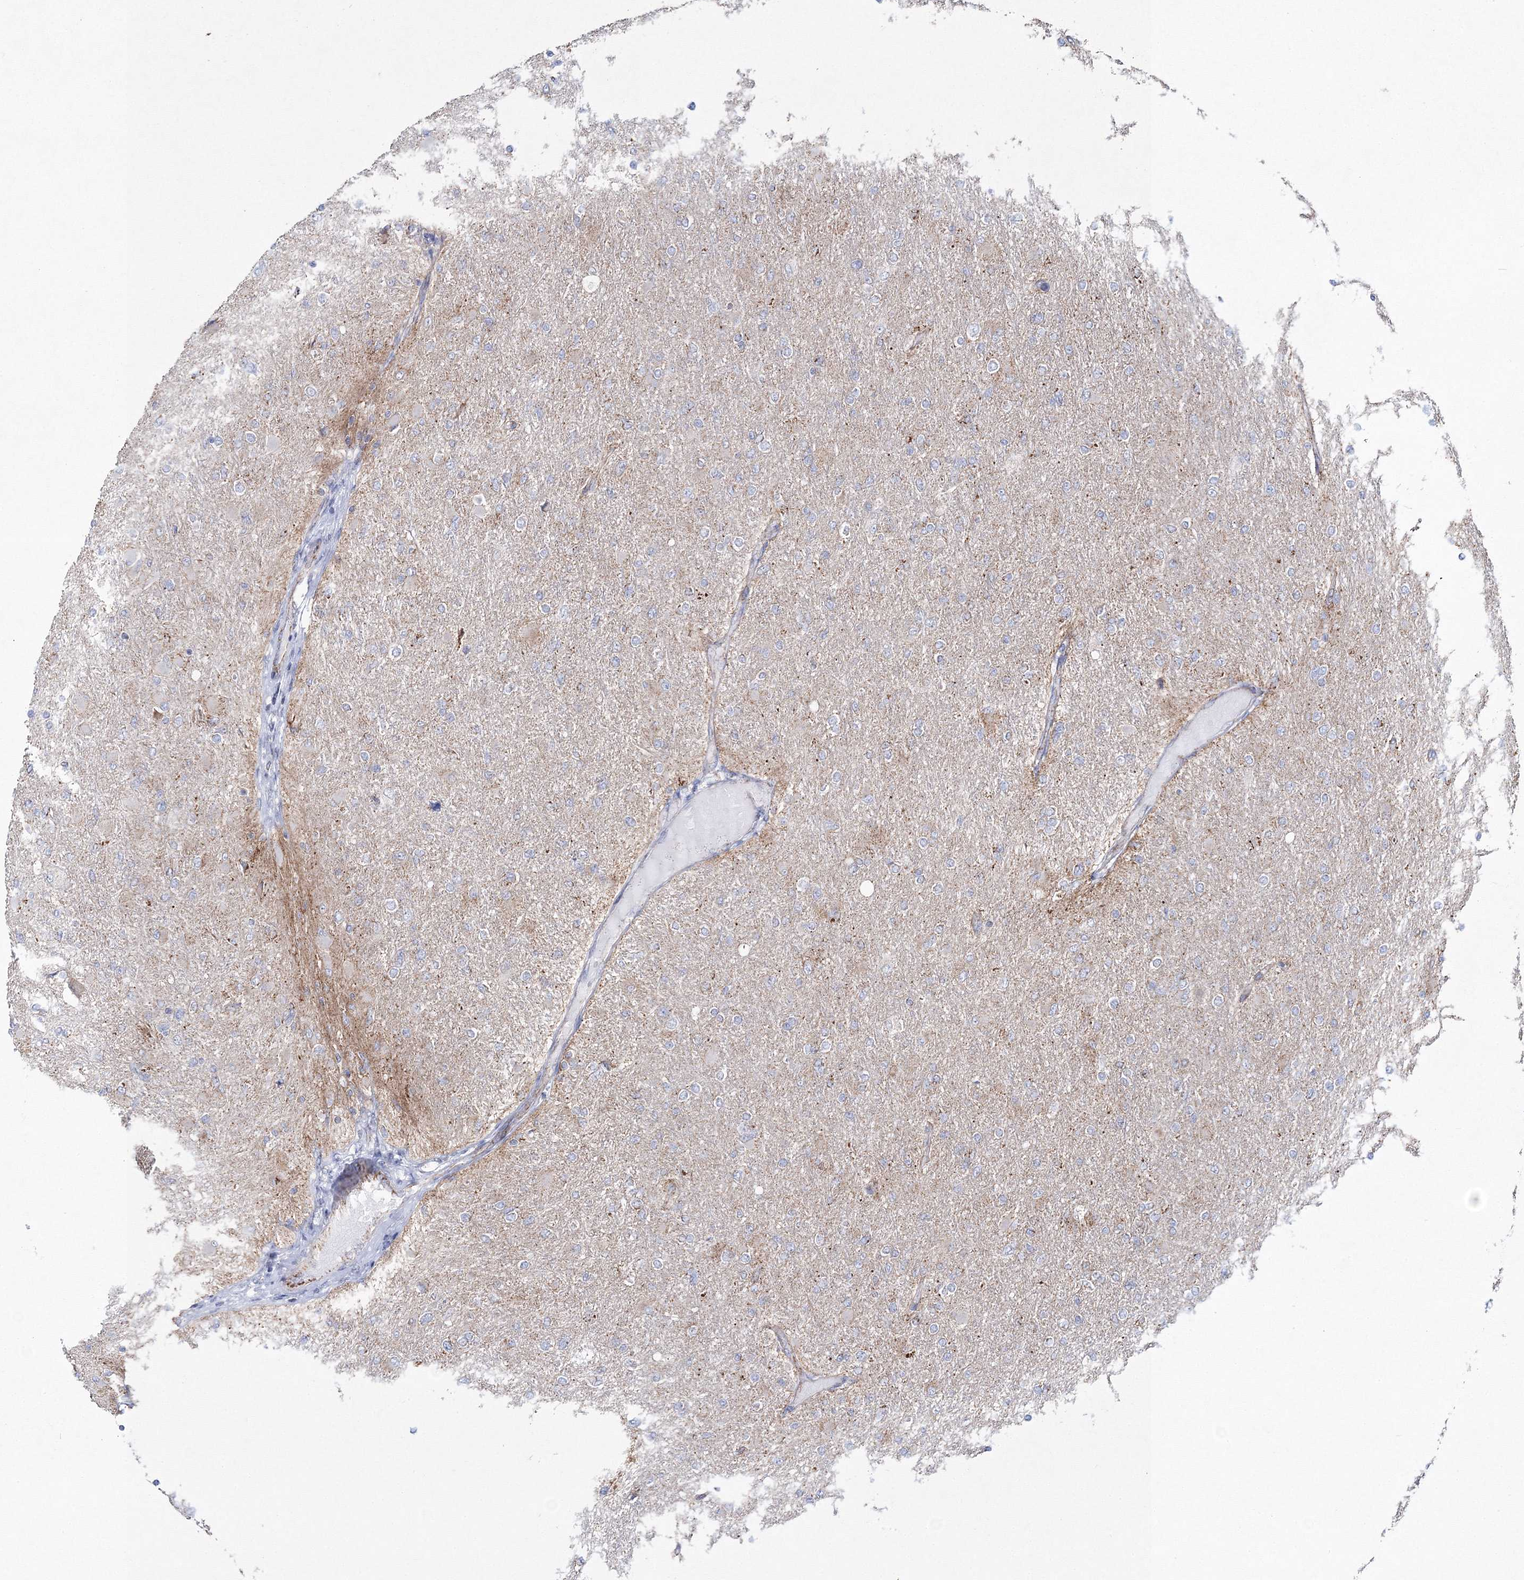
{"staining": {"intensity": "negative", "quantity": "none", "location": "none"}, "tissue": "glioma", "cell_type": "Tumor cells", "image_type": "cancer", "snomed": [{"axis": "morphology", "description": "Glioma, malignant, High grade"}, {"axis": "topography", "description": "Cerebral cortex"}], "caption": "The immunohistochemistry (IHC) photomicrograph has no significant positivity in tumor cells of malignant glioma (high-grade) tissue.", "gene": "HIBCH", "patient": {"sex": "female", "age": 36}}